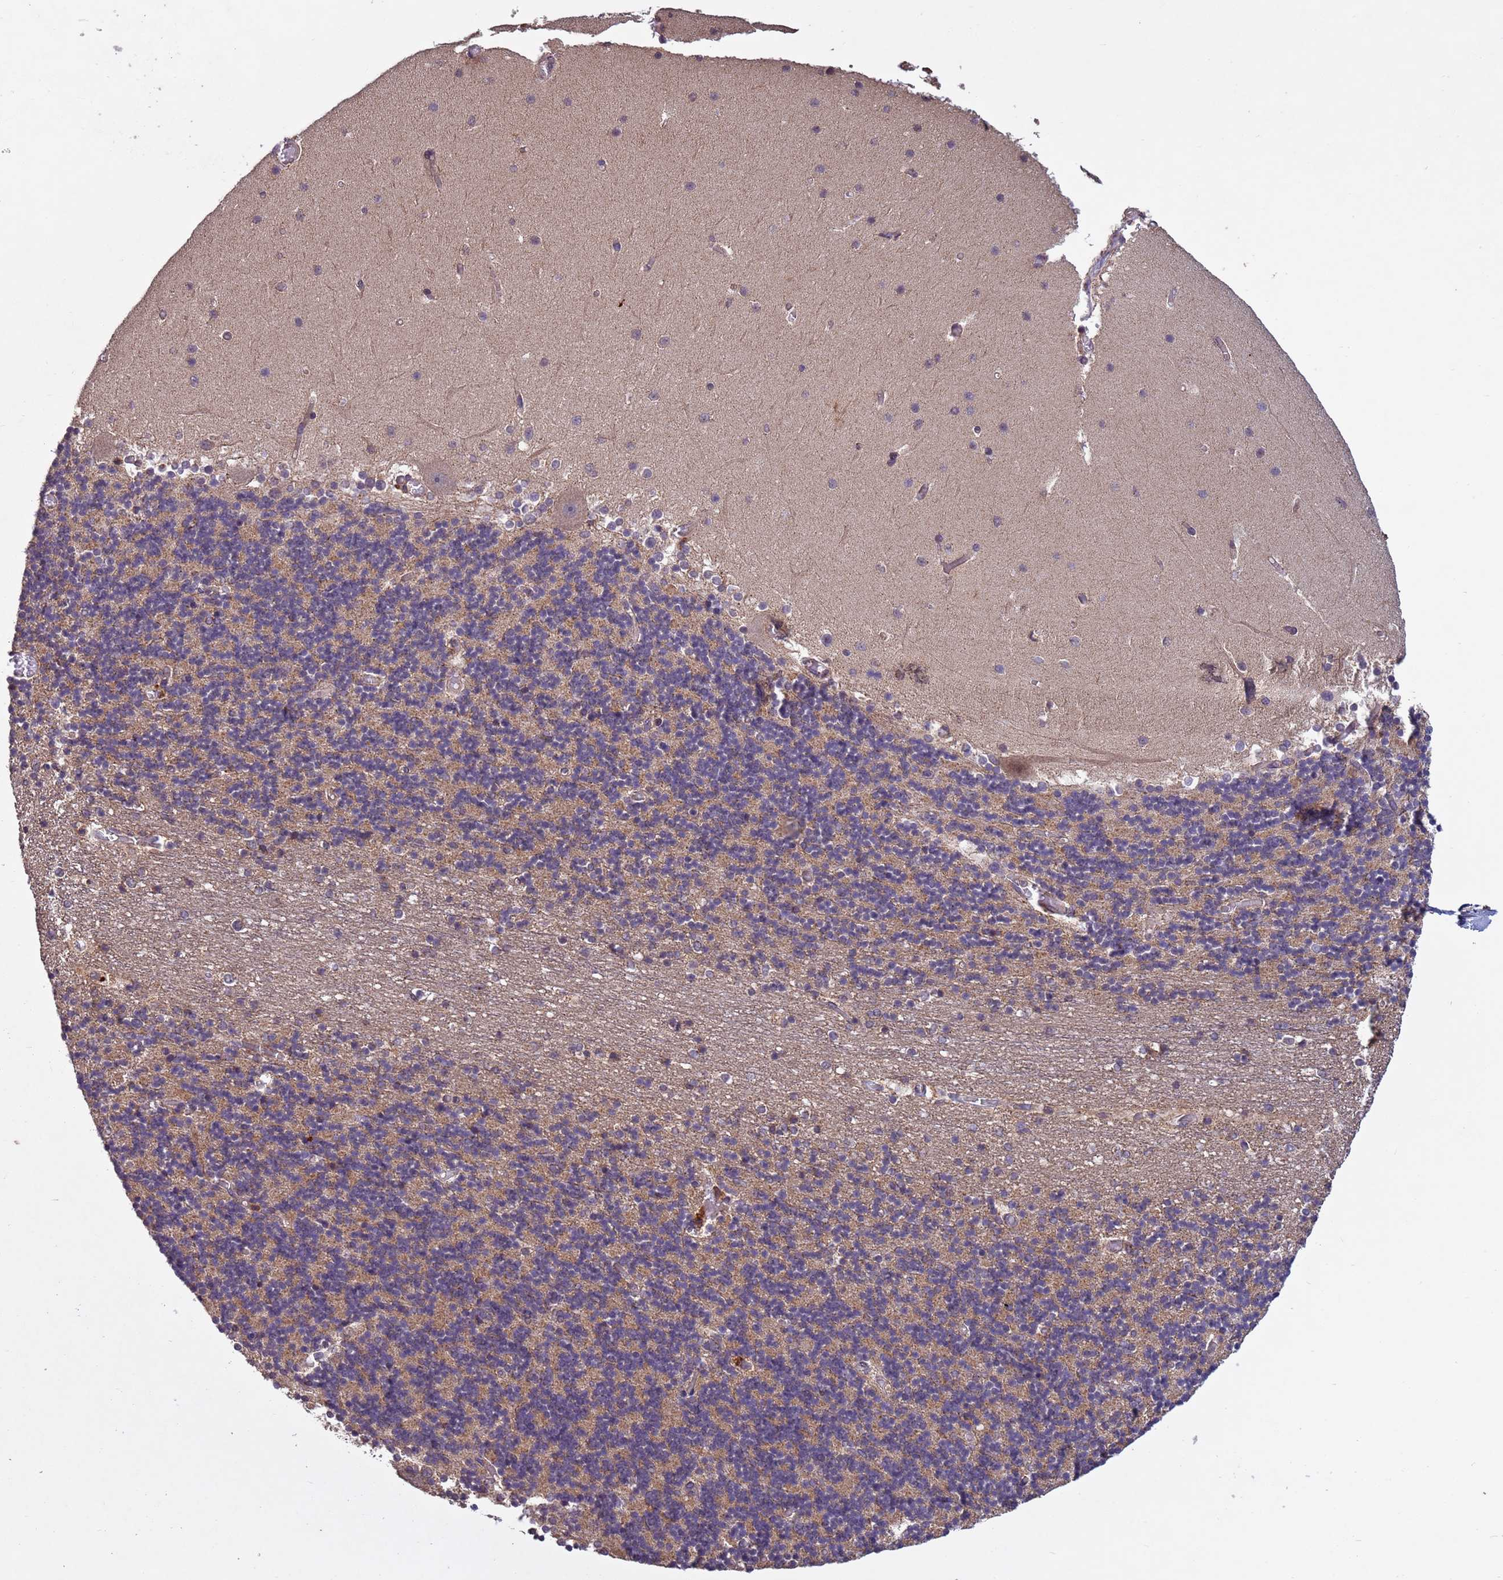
{"staining": {"intensity": "weak", "quantity": "25%-75%", "location": "cytoplasmic/membranous"}, "tissue": "cerebellum", "cell_type": "Cells in granular layer", "image_type": "normal", "snomed": [{"axis": "morphology", "description": "Normal tissue, NOS"}, {"axis": "topography", "description": "Cerebellum"}], "caption": "DAB immunohistochemical staining of unremarkable cerebellum reveals weak cytoplasmic/membranous protein positivity in about 25%-75% of cells in granular layer.", "gene": "FASTKD1", "patient": {"sex": "female", "age": 28}}